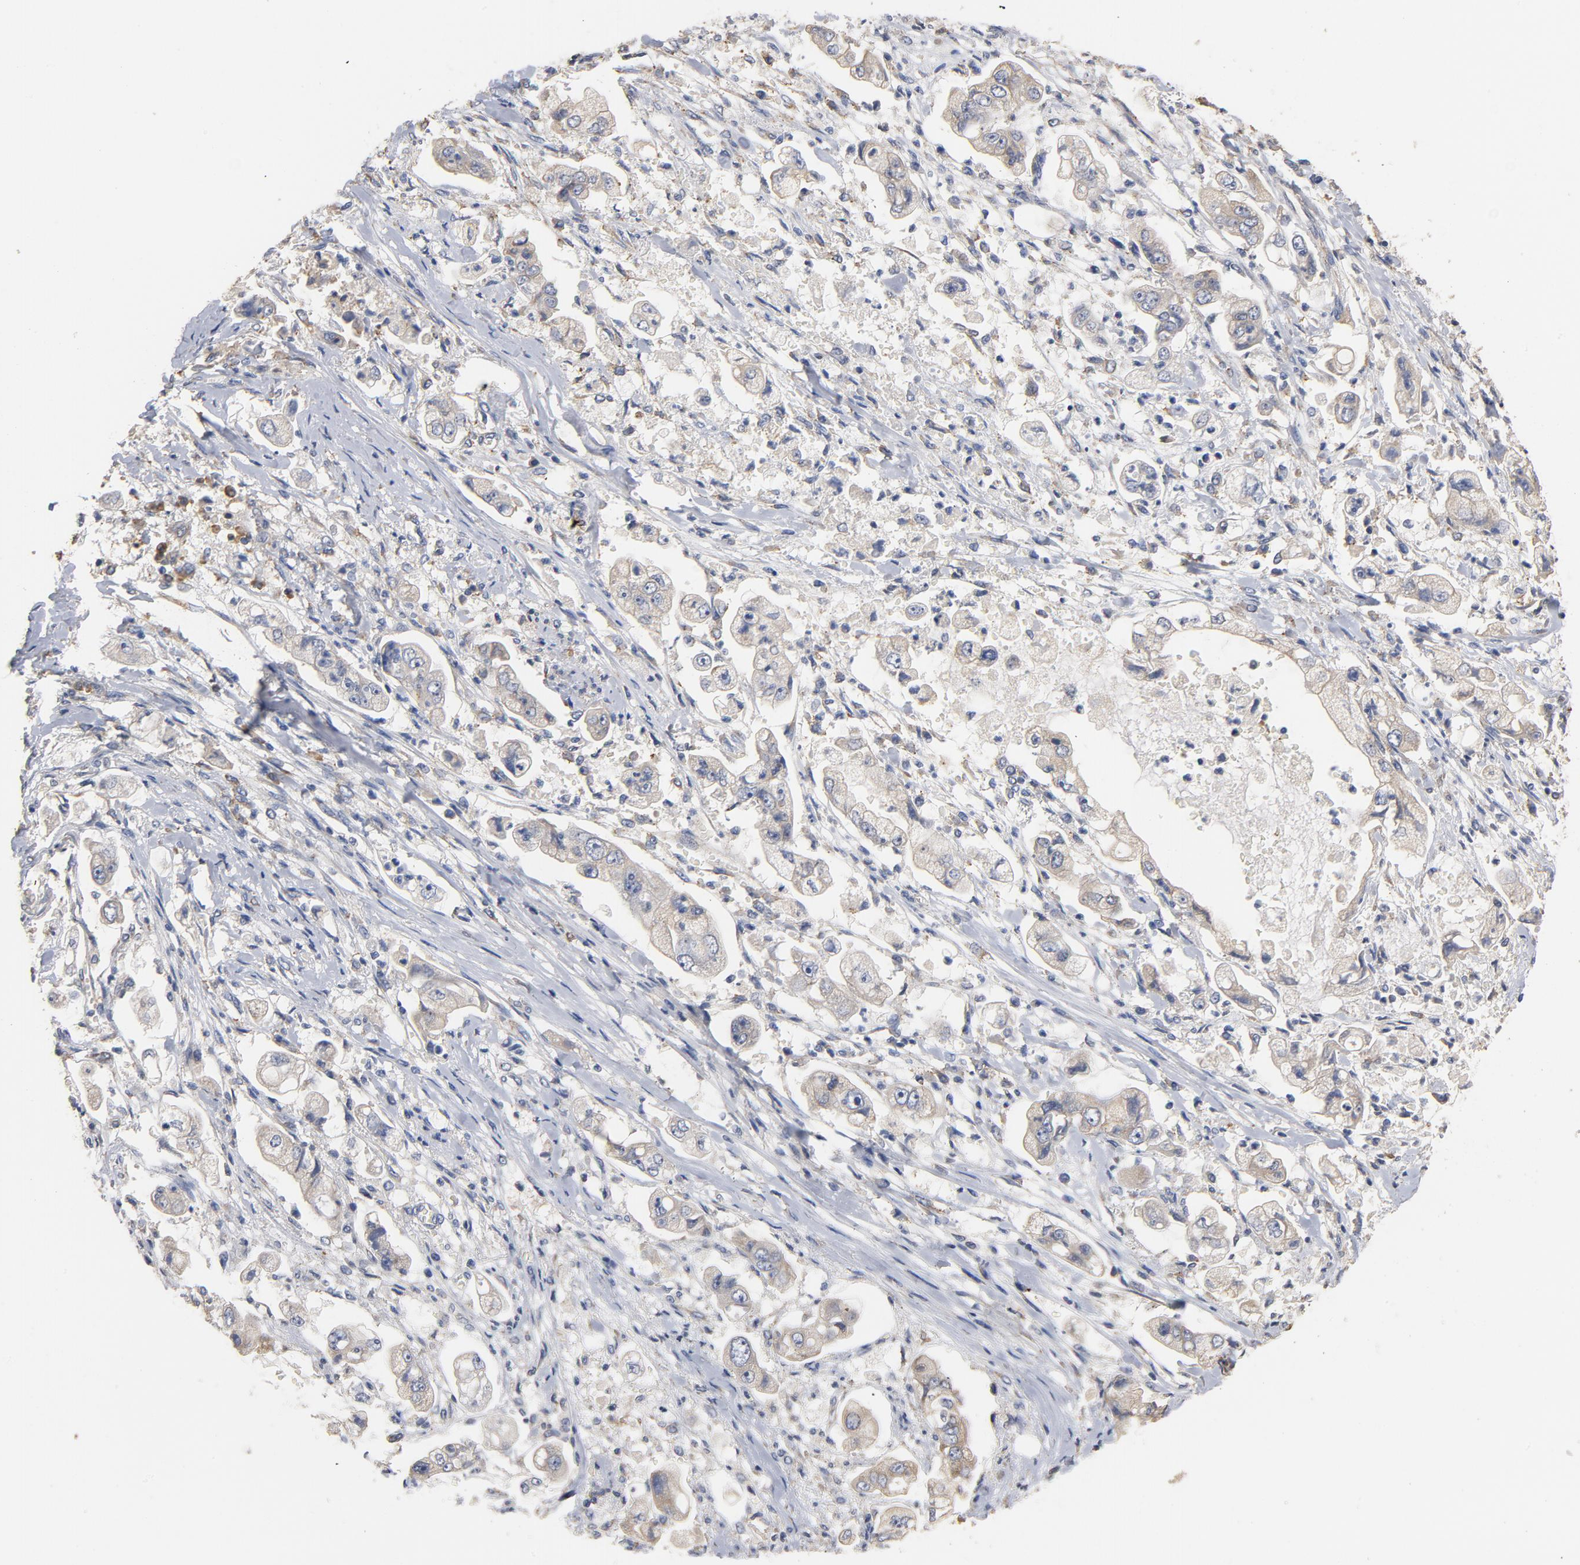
{"staining": {"intensity": "moderate", "quantity": "<25%", "location": "cytoplasmic/membranous"}, "tissue": "stomach cancer", "cell_type": "Tumor cells", "image_type": "cancer", "snomed": [{"axis": "morphology", "description": "Adenocarcinoma, NOS"}, {"axis": "topography", "description": "Stomach"}], "caption": "This is a micrograph of immunohistochemistry (IHC) staining of stomach adenocarcinoma, which shows moderate staining in the cytoplasmic/membranous of tumor cells.", "gene": "TLR4", "patient": {"sex": "male", "age": 62}}